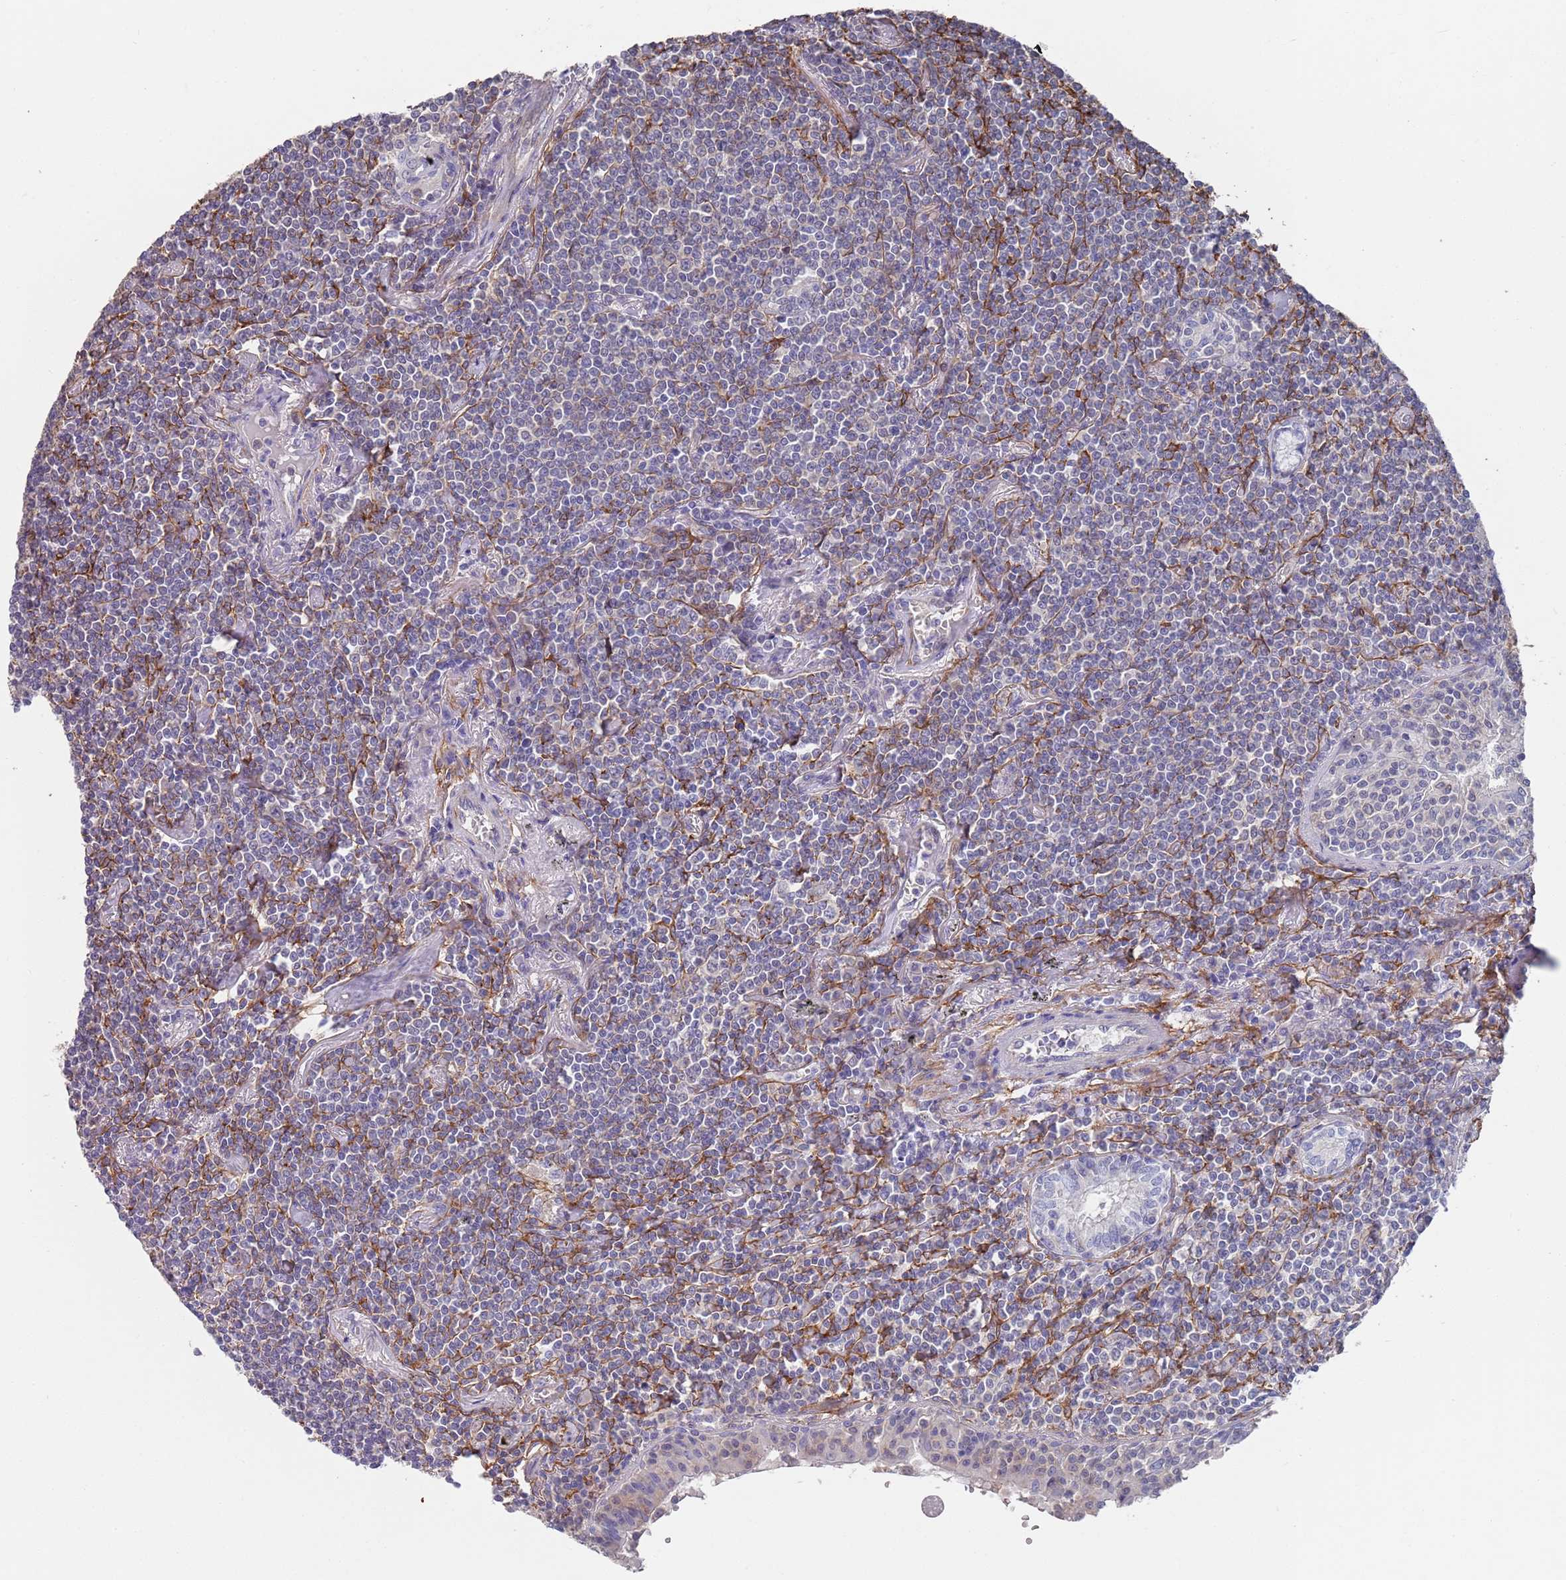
{"staining": {"intensity": "negative", "quantity": "none", "location": "none"}, "tissue": "lymphoma", "cell_type": "Tumor cells", "image_type": "cancer", "snomed": [{"axis": "morphology", "description": "Malignant lymphoma, non-Hodgkin's type, Low grade"}, {"axis": "topography", "description": "Lung"}], "caption": "Micrograph shows no significant protein expression in tumor cells of low-grade malignant lymphoma, non-Hodgkin's type. The staining was performed using DAB to visualize the protein expression in brown, while the nuclei were stained in blue with hematoxylin (Magnification: 20x).", "gene": "ANK2", "patient": {"sex": "female", "age": 71}}